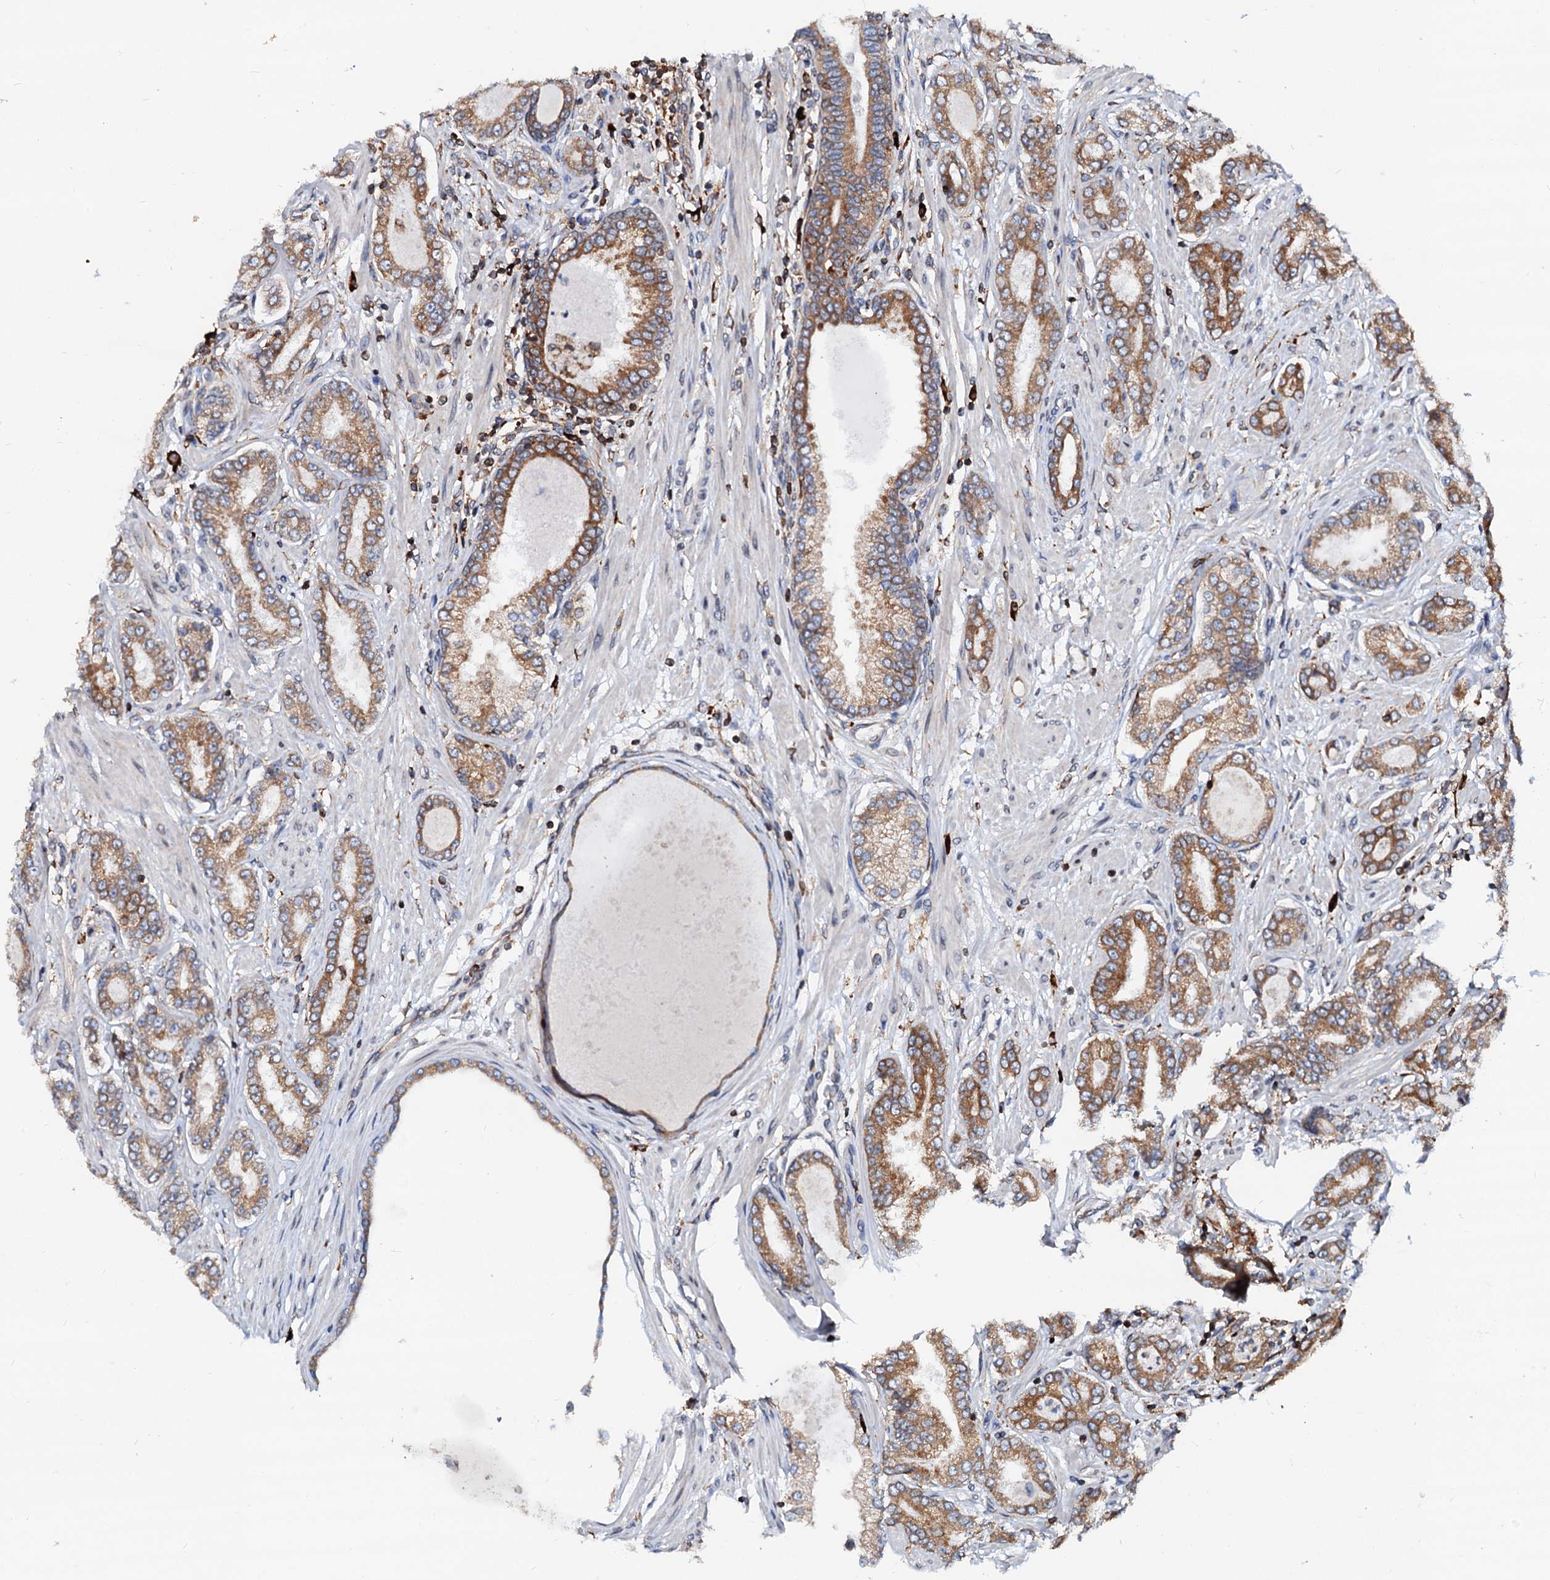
{"staining": {"intensity": "moderate", "quantity": ">75%", "location": "cytoplasmic/membranous"}, "tissue": "prostate cancer", "cell_type": "Tumor cells", "image_type": "cancer", "snomed": [{"axis": "morphology", "description": "Adenocarcinoma, Low grade"}, {"axis": "topography", "description": "Prostate"}], "caption": "Low-grade adenocarcinoma (prostate) was stained to show a protein in brown. There is medium levels of moderate cytoplasmic/membranous staining in approximately >75% of tumor cells.", "gene": "DERL1", "patient": {"sex": "male", "age": 63}}